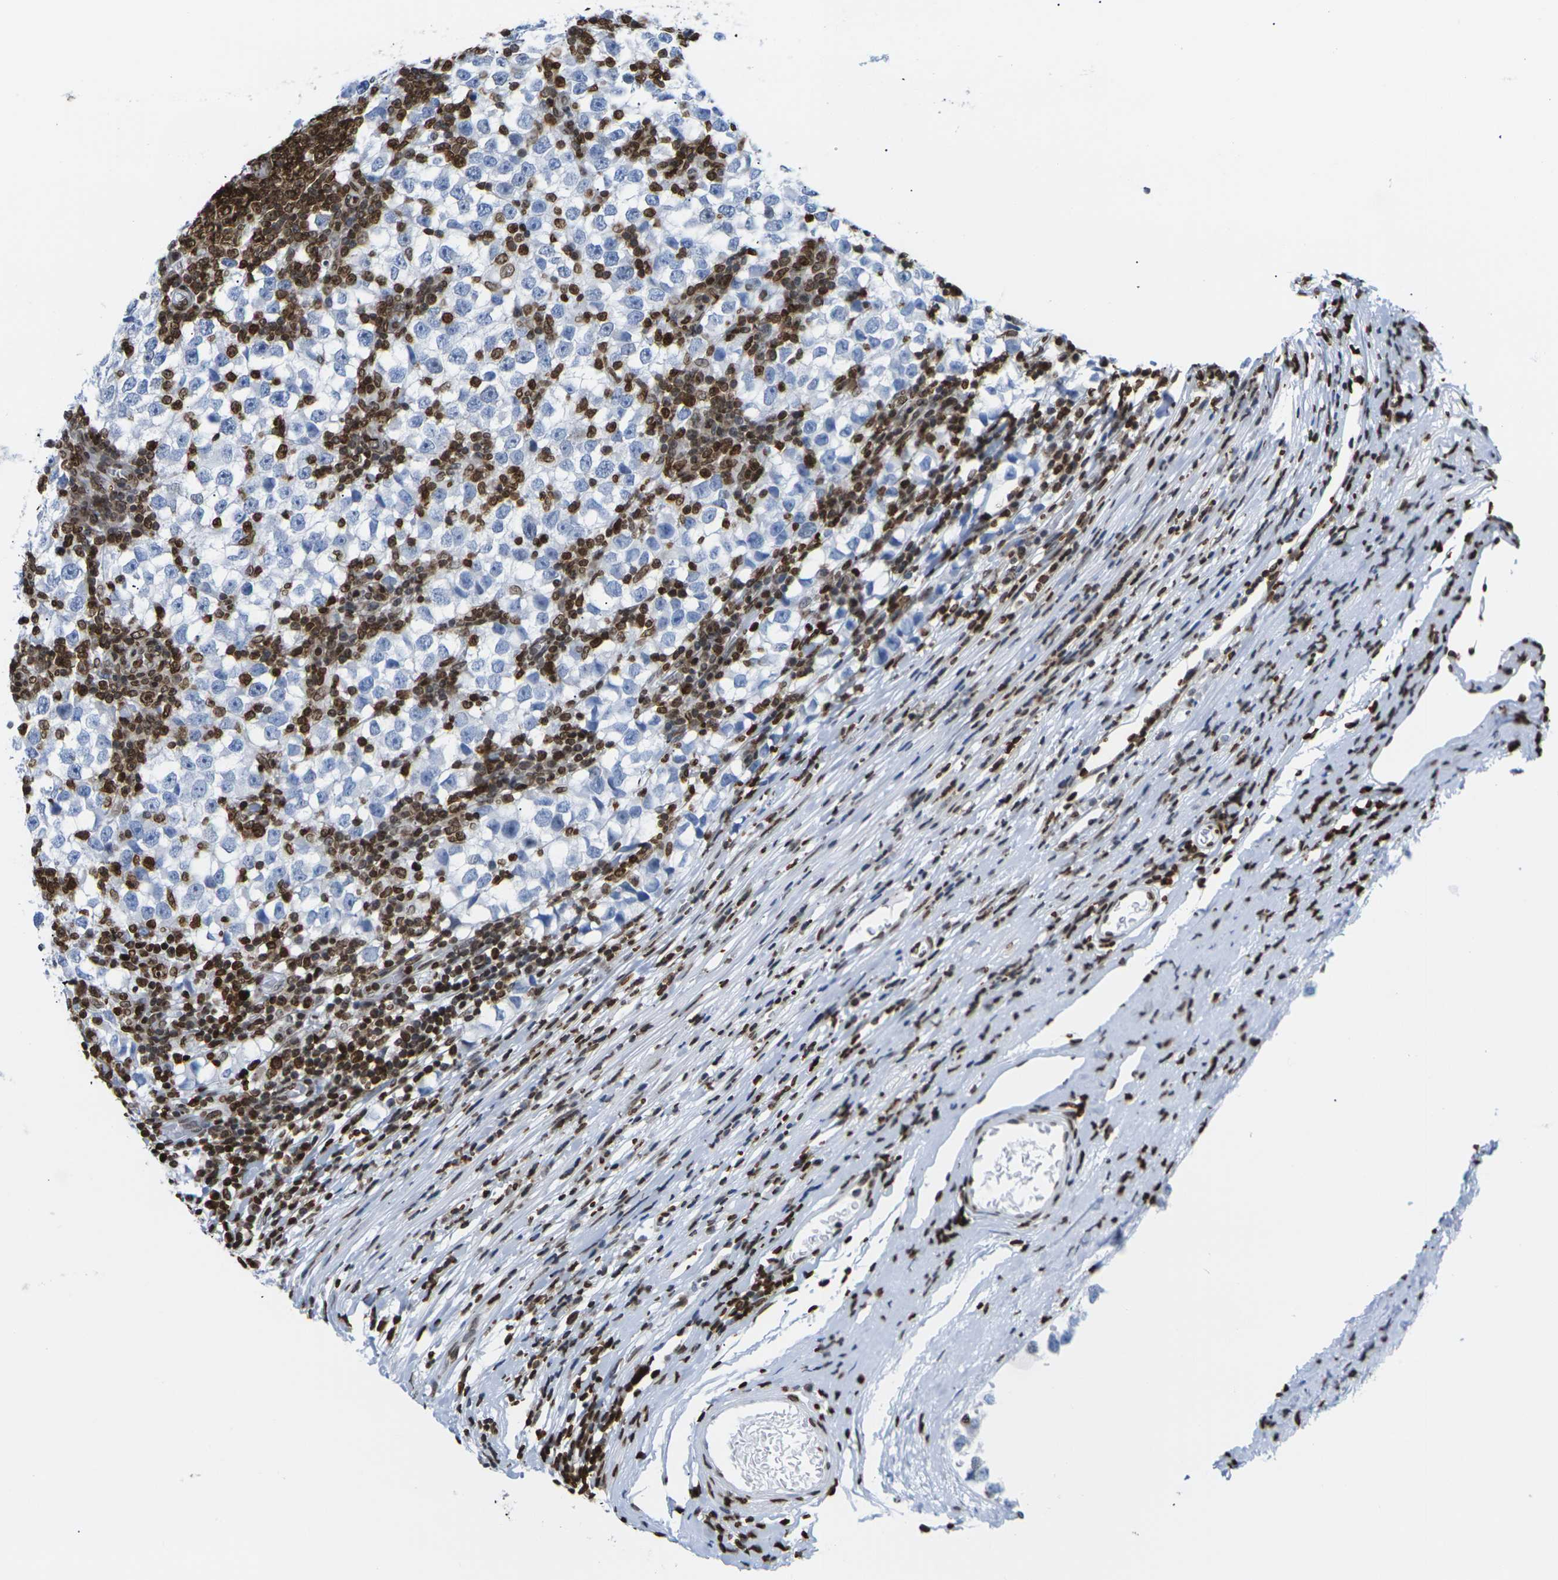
{"staining": {"intensity": "negative", "quantity": "none", "location": "none"}, "tissue": "testis cancer", "cell_type": "Tumor cells", "image_type": "cancer", "snomed": [{"axis": "morphology", "description": "Seminoma, NOS"}, {"axis": "topography", "description": "Testis"}], "caption": "Testis cancer was stained to show a protein in brown. There is no significant expression in tumor cells. Brightfield microscopy of IHC stained with DAB (3,3'-diaminobenzidine) (brown) and hematoxylin (blue), captured at high magnification.", "gene": "H2AC21", "patient": {"sex": "male", "age": 65}}